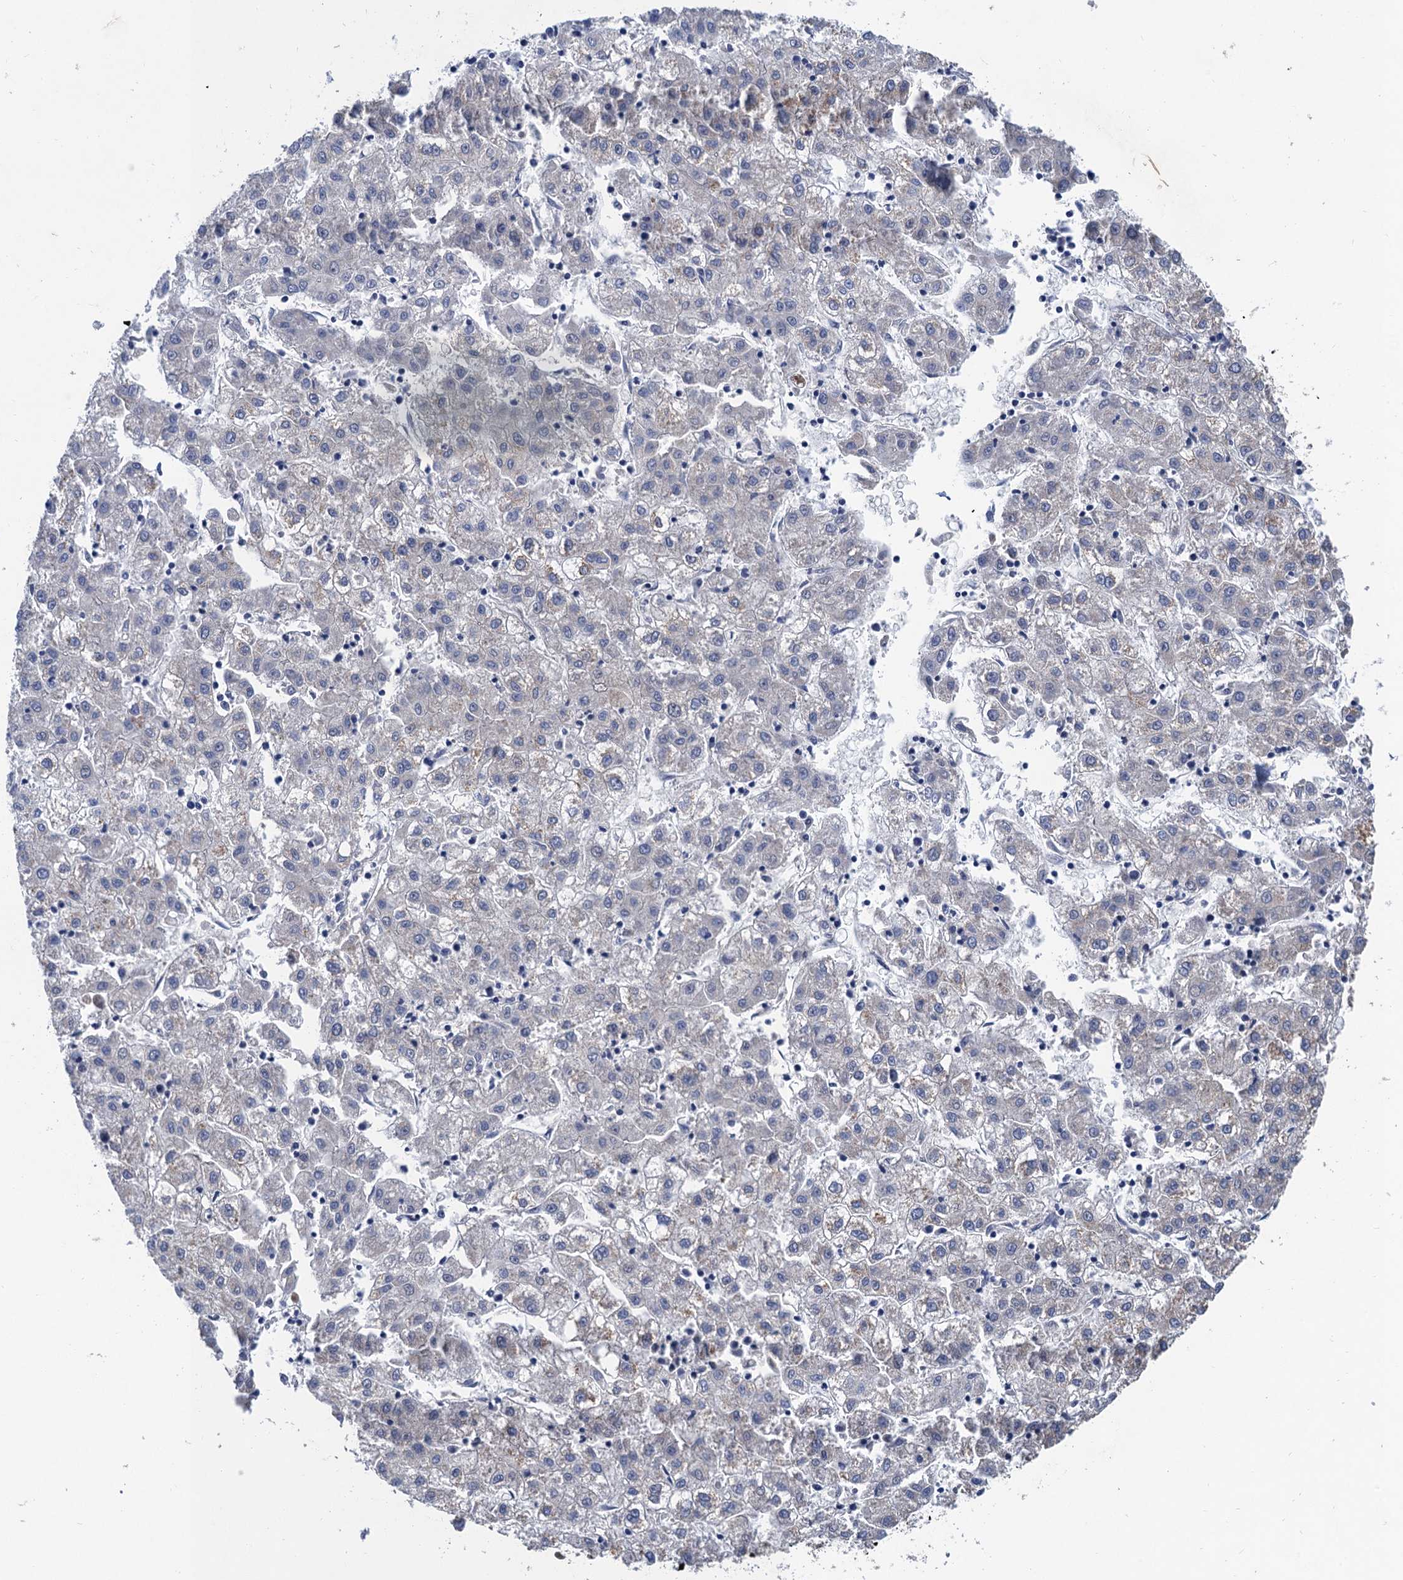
{"staining": {"intensity": "negative", "quantity": "none", "location": "none"}, "tissue": "liver cancer", "cell_type": "Tumor cells", "image_type": "cancer", "snomed": [{"axis": "morphology", "description": "Carcinoma, Hepatocellular, NOS"}, {"axis": "topography", "description": "Liver"}], "caption": "This histopathology image is of hepatocellular carcinoma (liver) stained with IHC to label a protein in brown with the nuclei are counter-stained blue. There is no staining in tumor cells. (DAB (3,3'-diaminobenzidine) IHC visualized using brightfield microscopy, high magnification).", "gene": "TRAF7", "patient": {"sex": "male", "age": 72}}